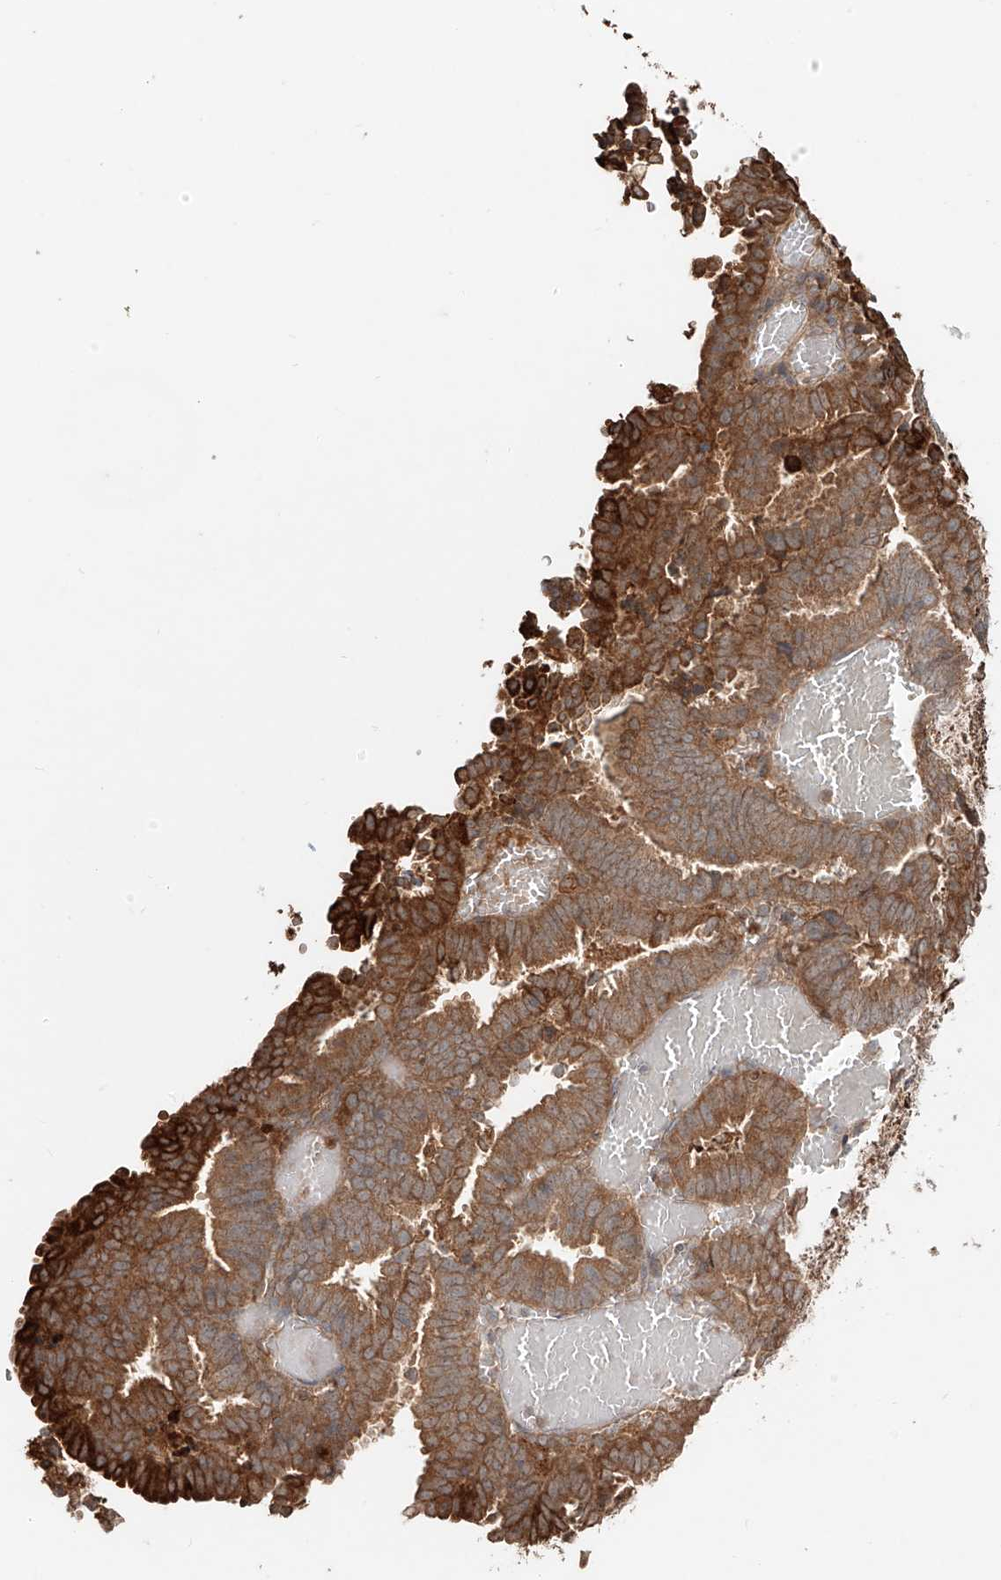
{"staining": {"intensity": "strong", "quantity": ">75%", "location": "cytoplasmic/membranous"}, "tissue": "endometrial cancer", "cell_type": "Tumor cells", "image_type": "cancer", "snomed": [{"axis": "morphology", "description": "Adenocarcinoma, NOS"}, {"axis": "topography", "description": "Uterus"}], "caption": "An immunohistochemistry (IHC) histopathology image of neoplastic tissue is shown. Protein staining in brown shows strong cytoplasmic/membranous positivity in endometrial cancer (adenocarcinoma) within tumor cells. The protein of interest is stained brown, and the nuclei are stained in blue (DAB (3,3'-diaminobenzidine) IHC with brightfield microscopy, high magnification).", "gene": "ERO1A", "patient": {"sex": "female", "age": 83}}